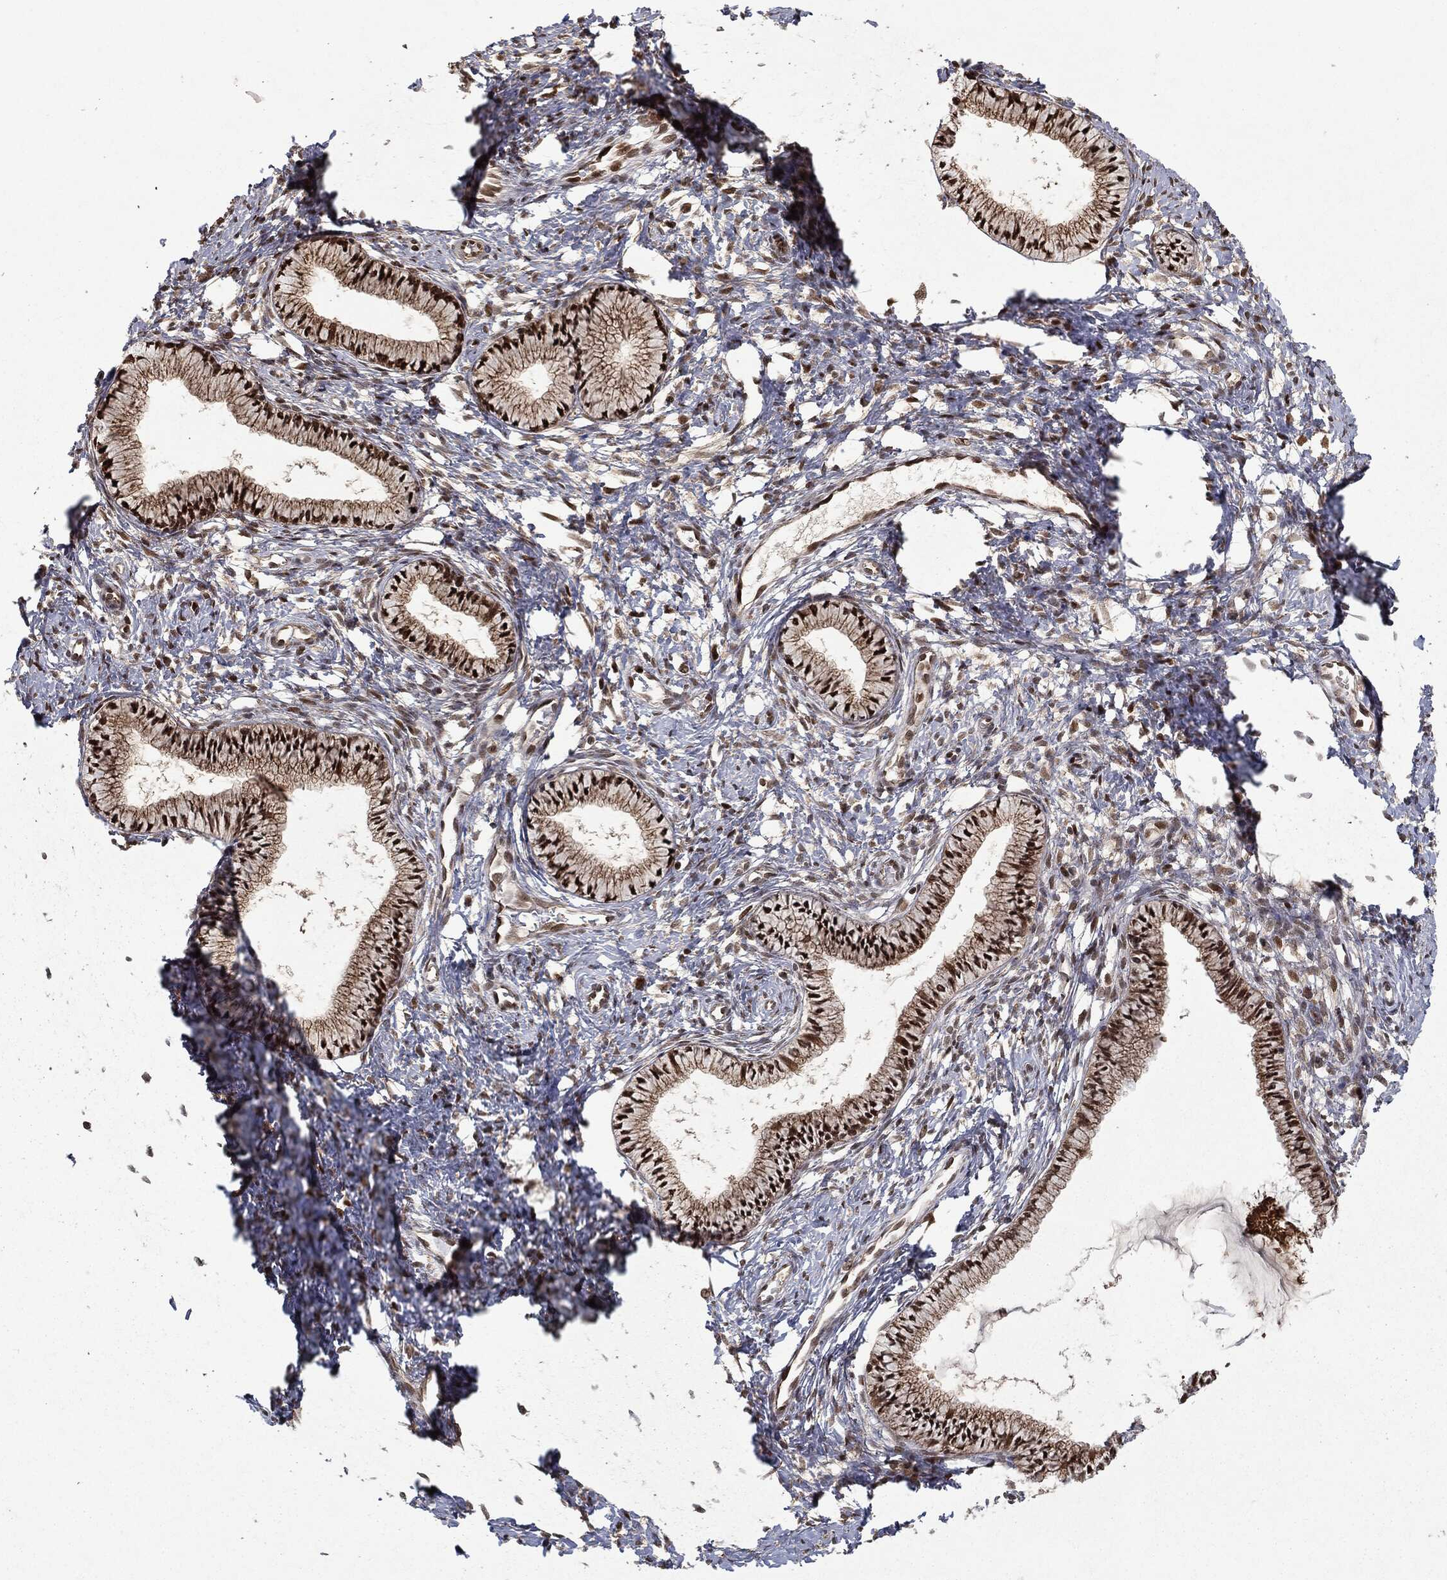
{"staining": {"intensity": "strong", "quantity": ">75%", "location": "cytoplasmic/membranous,nuclear"}, "tissue": "cervix", "cell_type": "Glandular cells", "image_type": "normal", "snomed": [{"axis": "morphology", "description": "Normal tissue, NOS"}, {"axis": "topography", "description": "Cervix"}], "caption": "About >75% of glandular cells in benign cervix reveal strong cytoplasmic/membranous,nuclear protein positivity as visualized by brown immunohistochemical staining.", "gene": "ZNHIT6", "patient": {"sex": "female", "age": 39}}